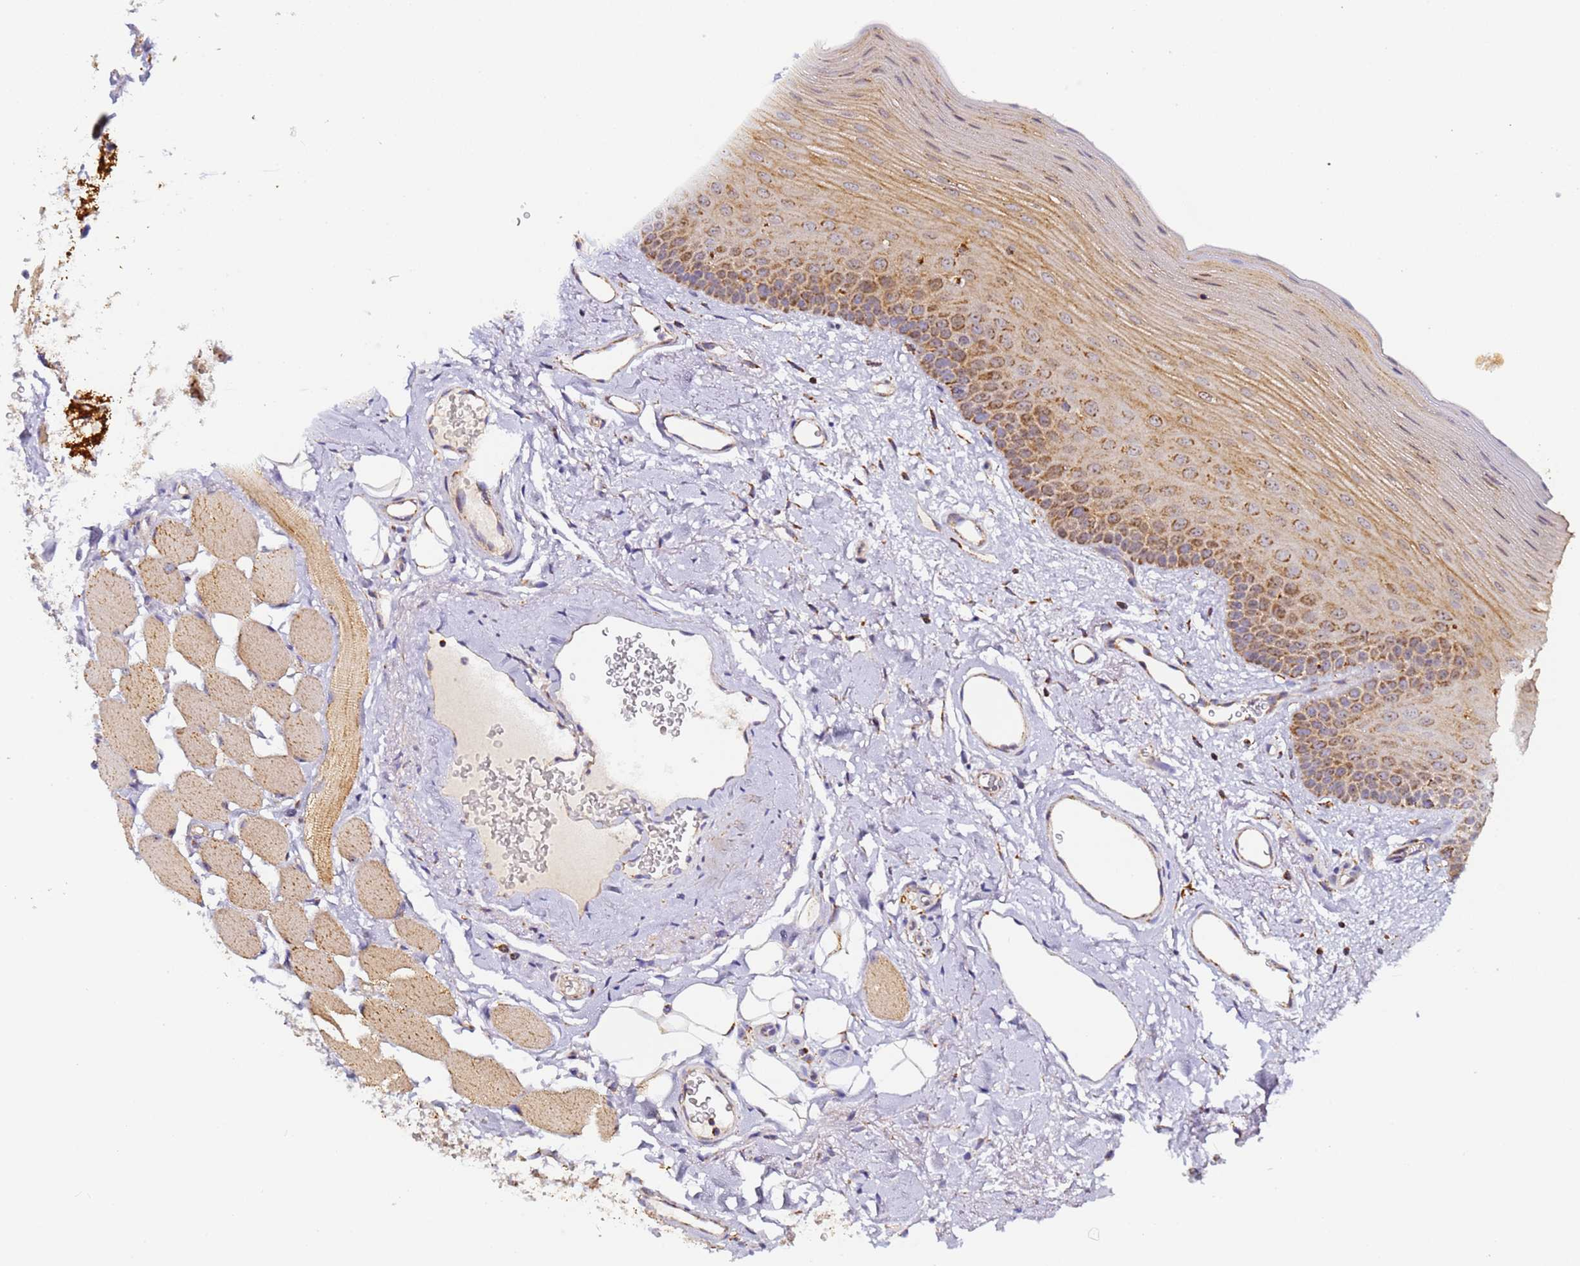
{"staining": {"intensity": "moderate", "quantity": ">75%", "location": "cytoplasmic/membranous"}, "tissue": "oral mucosa", "cell_type": "Squamous epithelial cells", "image_type": "normal", "snomed": [{"axis": "morphology", "description": "Normal tissue, NOS"}, {"axis": "topography", "description": "Oral tissue"}], "caption": "A brown stain highlights moderate cytoplasmic/membranous positivity of a protein in squamous epithelial cells of benign oral mucosa. The staining was performed using DAB (3,3'-diaminobenzidine), with brown indicating positive protein expression. Nuclei are stained blue with hematoxylin.", "gene": "FRG2B", "patient": {"sex": "male", "age": 68}}